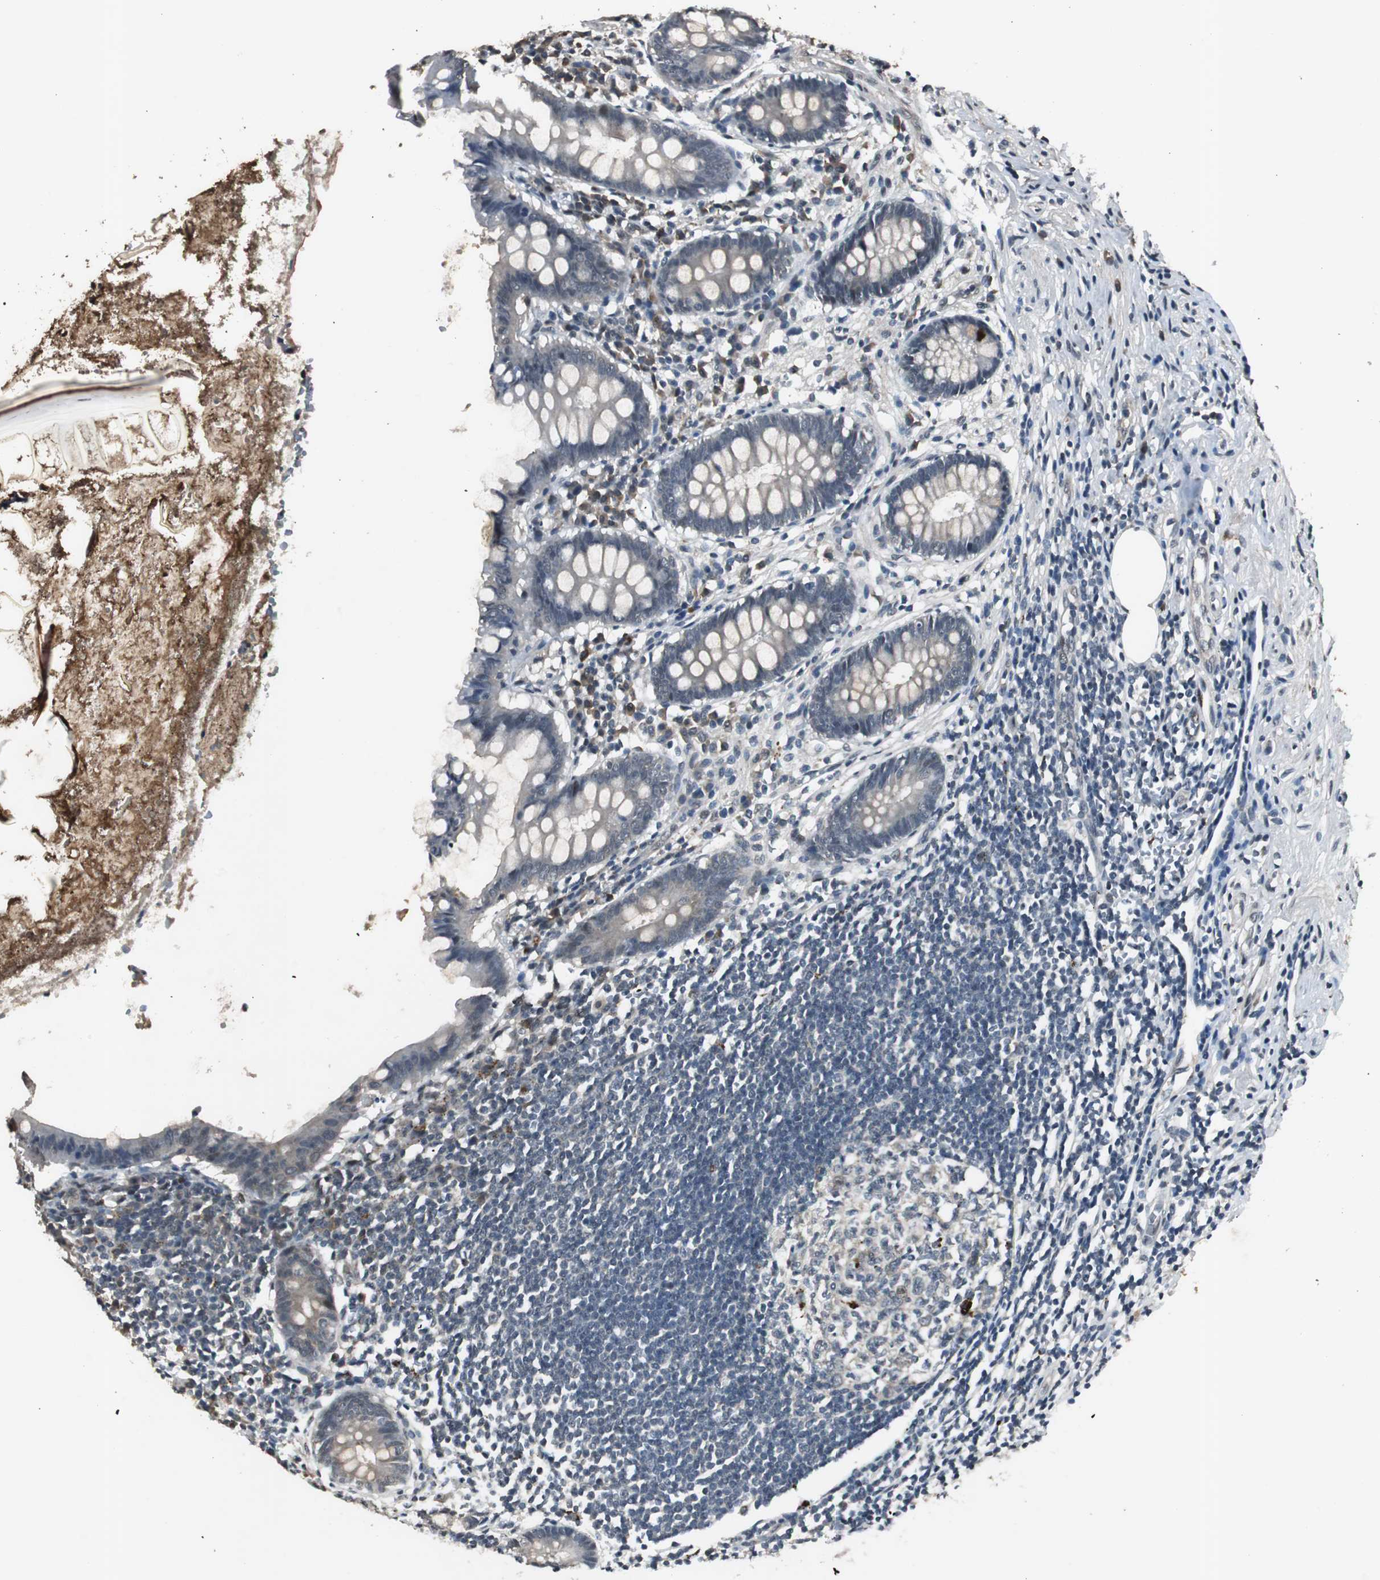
{"staining": {"intensity": "weak", "quantity": "<25%", "location": "cytoplasmic/membranous"}, "tissue": "appendix", "cell_type": "Glandular cells", "image_type": "normal", "snomed": [{"axis": "morphology", "description": "Normal tissue, NOS"}, {"axis": "topography", "description": "Appendix"}], "caption": "Immunohistochemistry photomicrograph of normal appendix: appendix stained with DAB demonstrates no significant protein expression in glandular cells.", "gene": "BOLA1", "patient": {"sex": "female", "age": 50}}